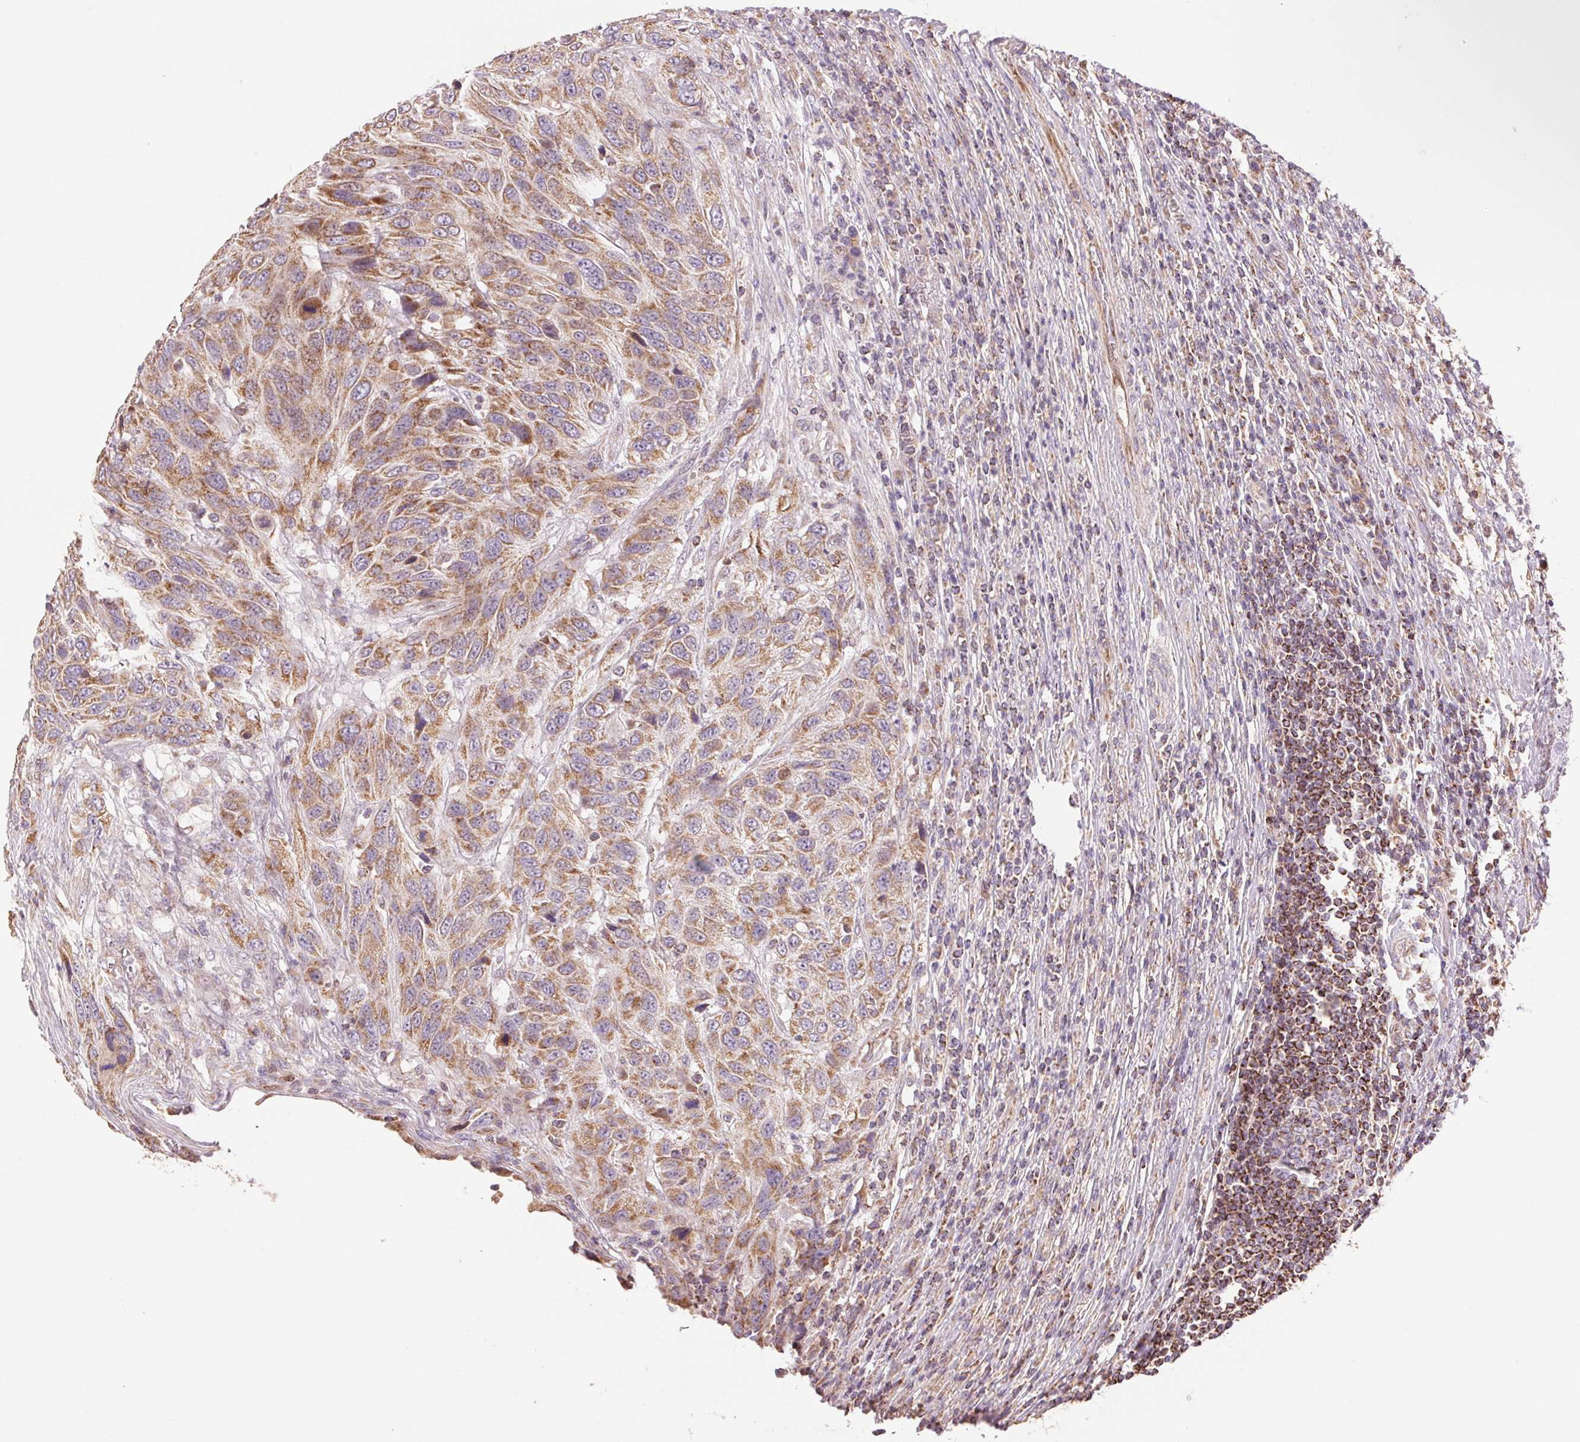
{"staining": {"intensity": "moderate", "quantity": ">75%", "location": "cytoplasmic/membranous"}, "tissue": "urothelial cancer", "cell_type": "Tumor cells", "image_type": "cancer", "snomed": [{"axis": "morphology", "description": "Urothelial carcinoma, High grade"}, {"axis": "topography", "description": "Urinary bladder"}], "caption": "A brown stain shows moderate cytoplasmic/membranous staining of a protein in human urothelial cancer tumor cells. The staining is performed using DAB brown chromogen to label protein expression. The nuclei are counter-stained blue using hematoxylin.", "gene": "DGUOK", "patient": {"sex": "female", "age": 70}}